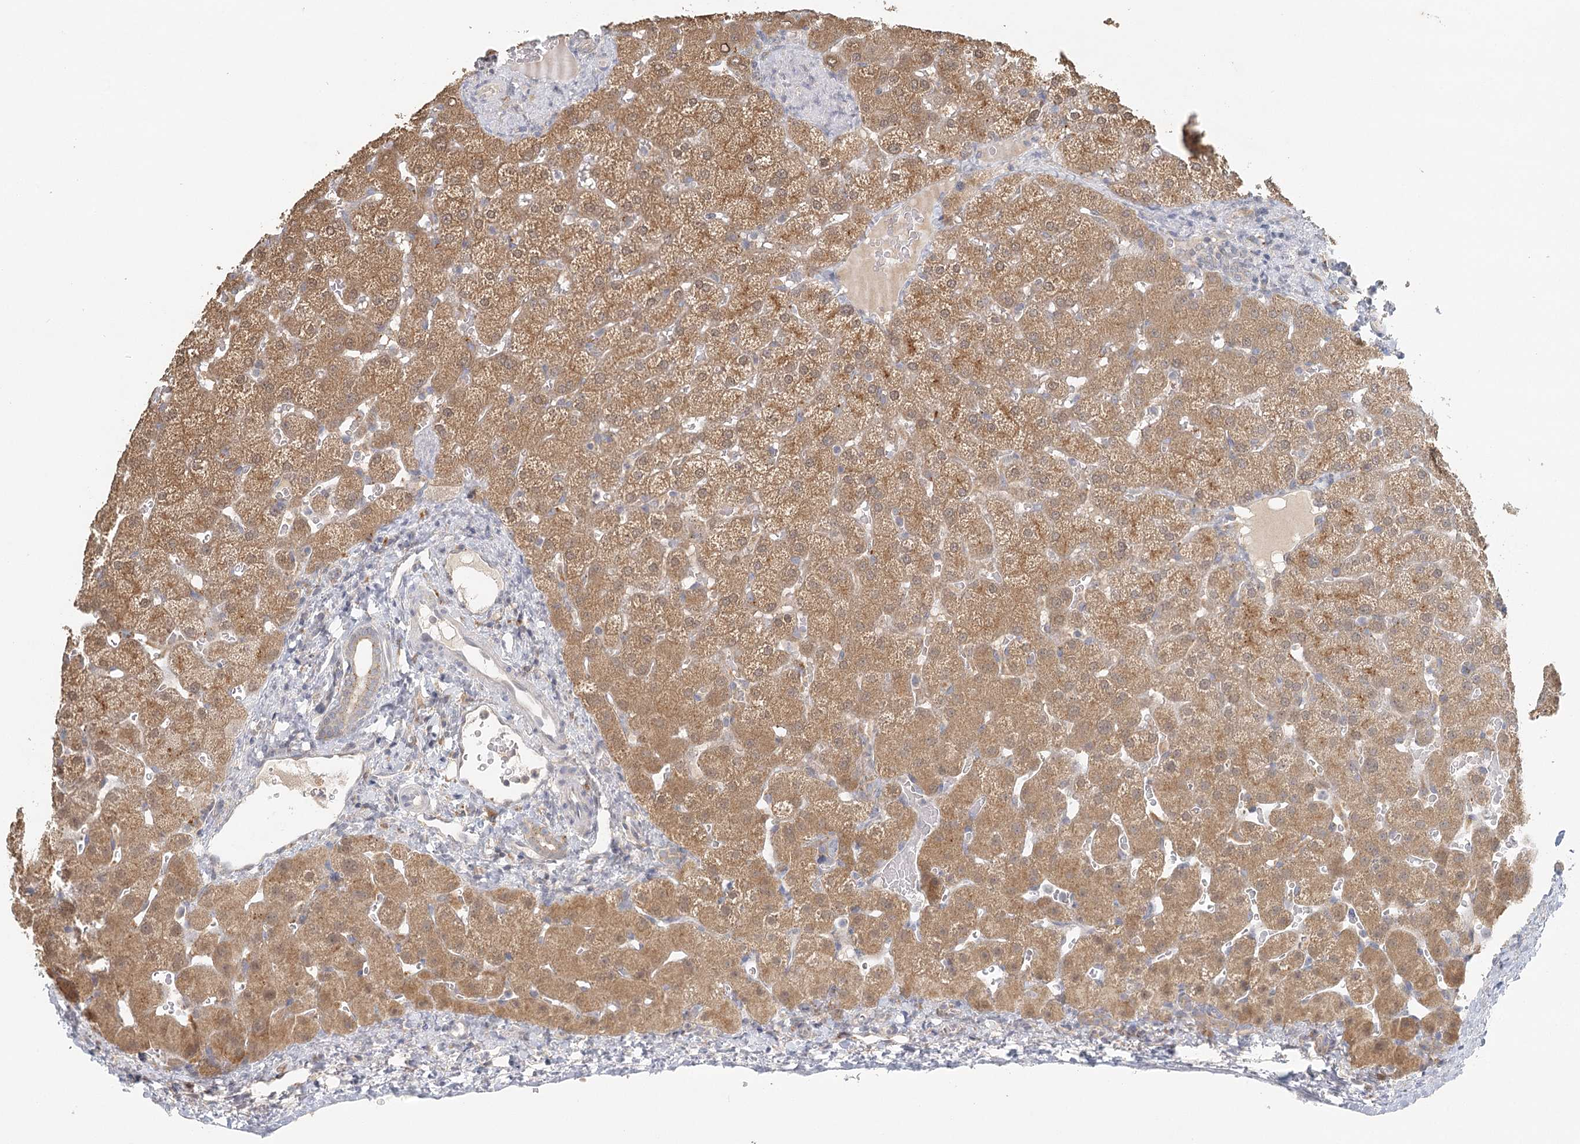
{"staining": {"intensity": "weak", "quantity": "25%-75%", "location": "cytoplasmic/membranous"}, "tissue": "liver", "cell_type": "Cholangiocytes", "image_type": "normal", "snomed": [{"axis": "morphology", "description": "Normal tissue, NOS"}, {"axis": "topography", "description": "Liver"}], "caption": "Weak cytoplasmic/membranous positivity is identified in approximately 25%-75% of cholangiocytes in benign liver.", "gene": "VSIG1", "patient": {"sex": "female", "age": 32}}